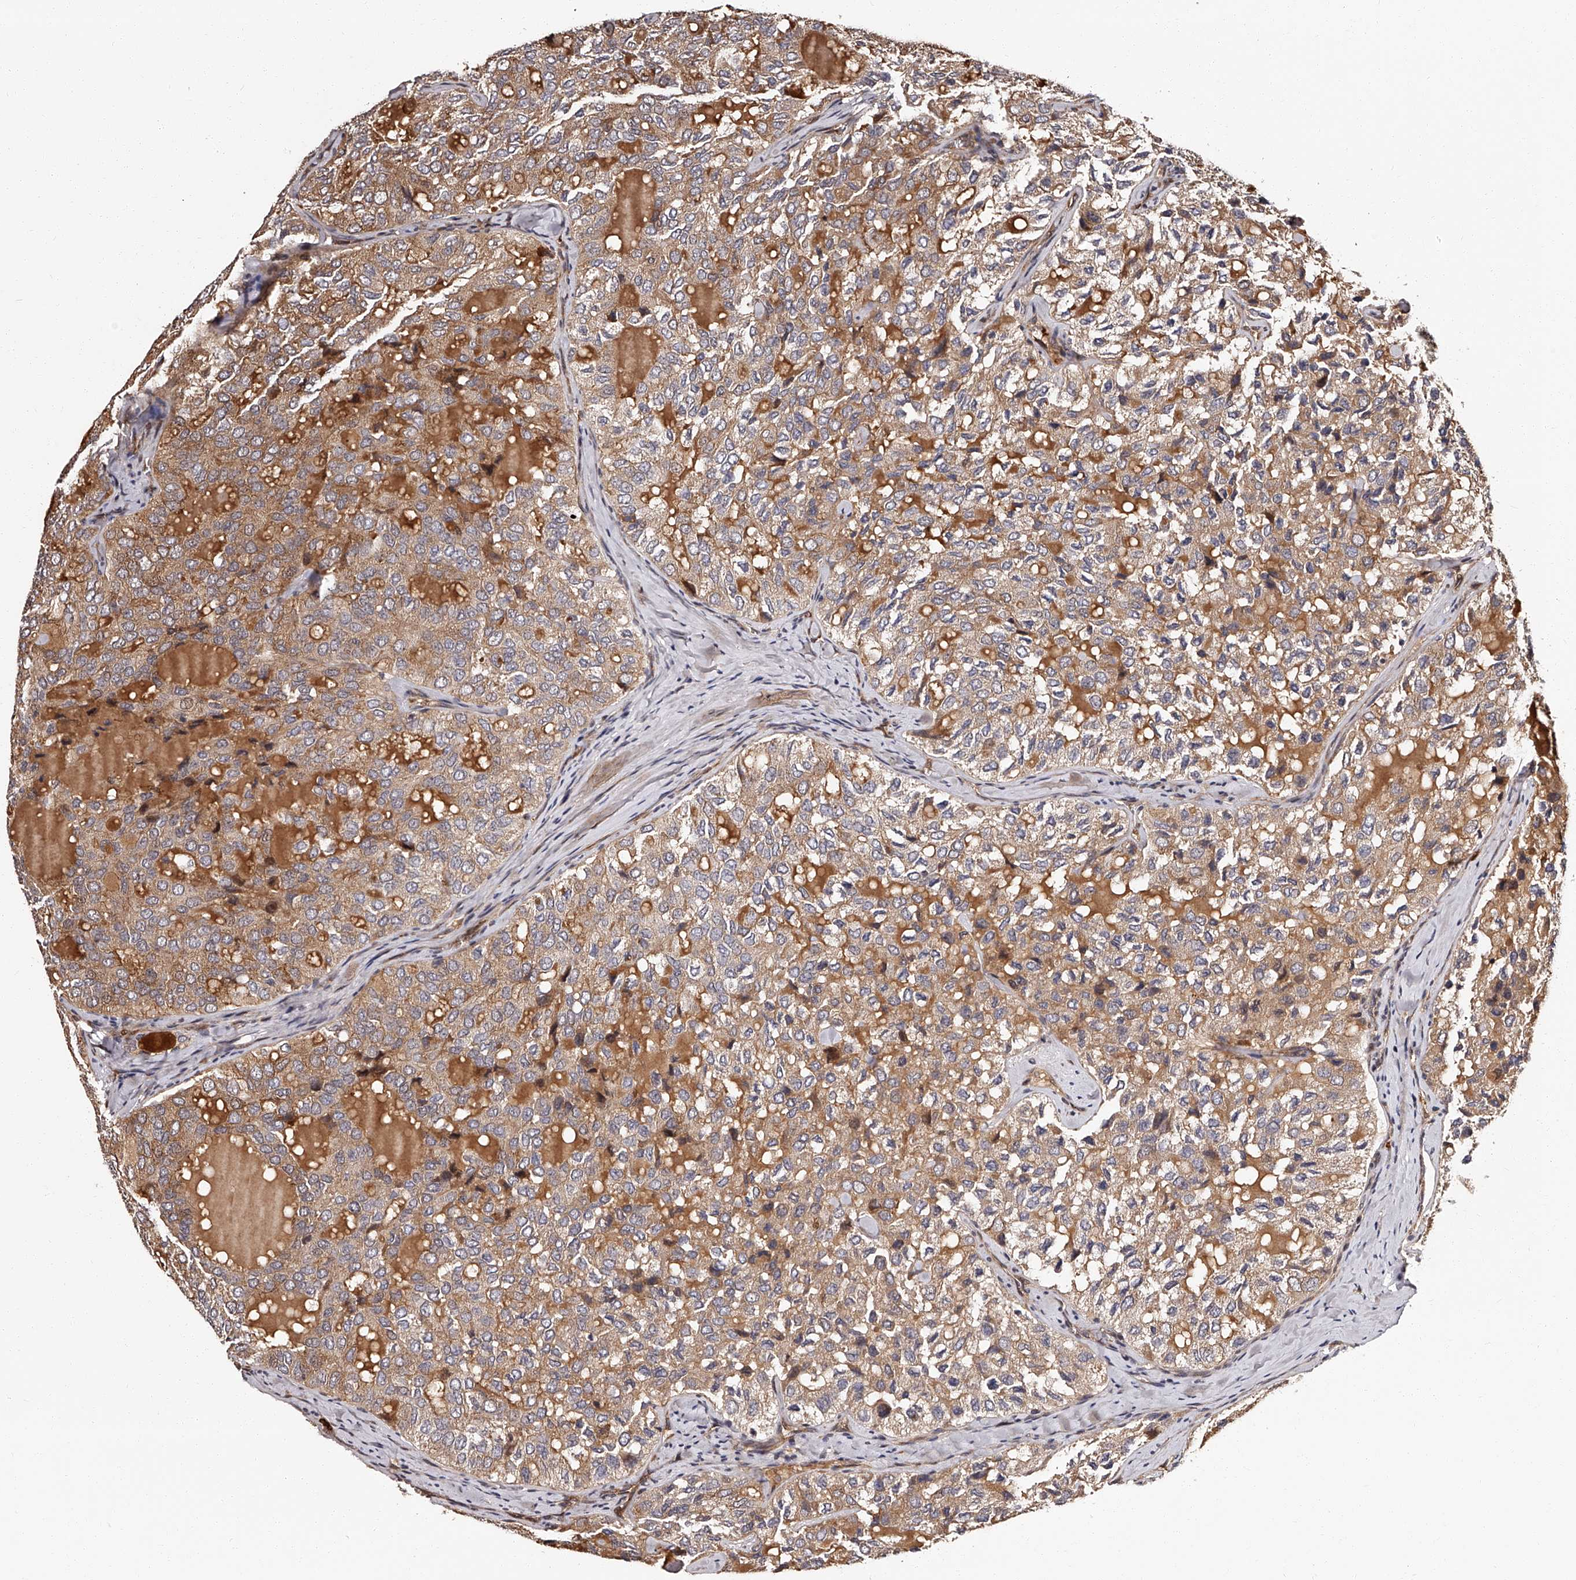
{"staining": {"intensity": "moderate", "quantity": ">75%", "location": "cytoplasmic/membranous"}, "tissue": "thyroid cancer", "cell_type": "Tumor cells", "image_type": "cancer", "snomed": [{"axis": "morphology", "description": "Follicular adenoma carcinoma, NOS"}, {"axis": "topography", "description": "Thyroid gland"}], "caption": "A photomicrograph of thyroid cancer (follicular adenoma carcinoma) stained for a protein demonstrates moderate cytoplasmic/membranous brown staining in tumor cells. The protein is stained brown, and the nuclei are stained in blue (DAB IHC with brightfield microscopy, high magnification).", "gene": "RSC1A1", "patient": {"sex": "male", "age": 75}}